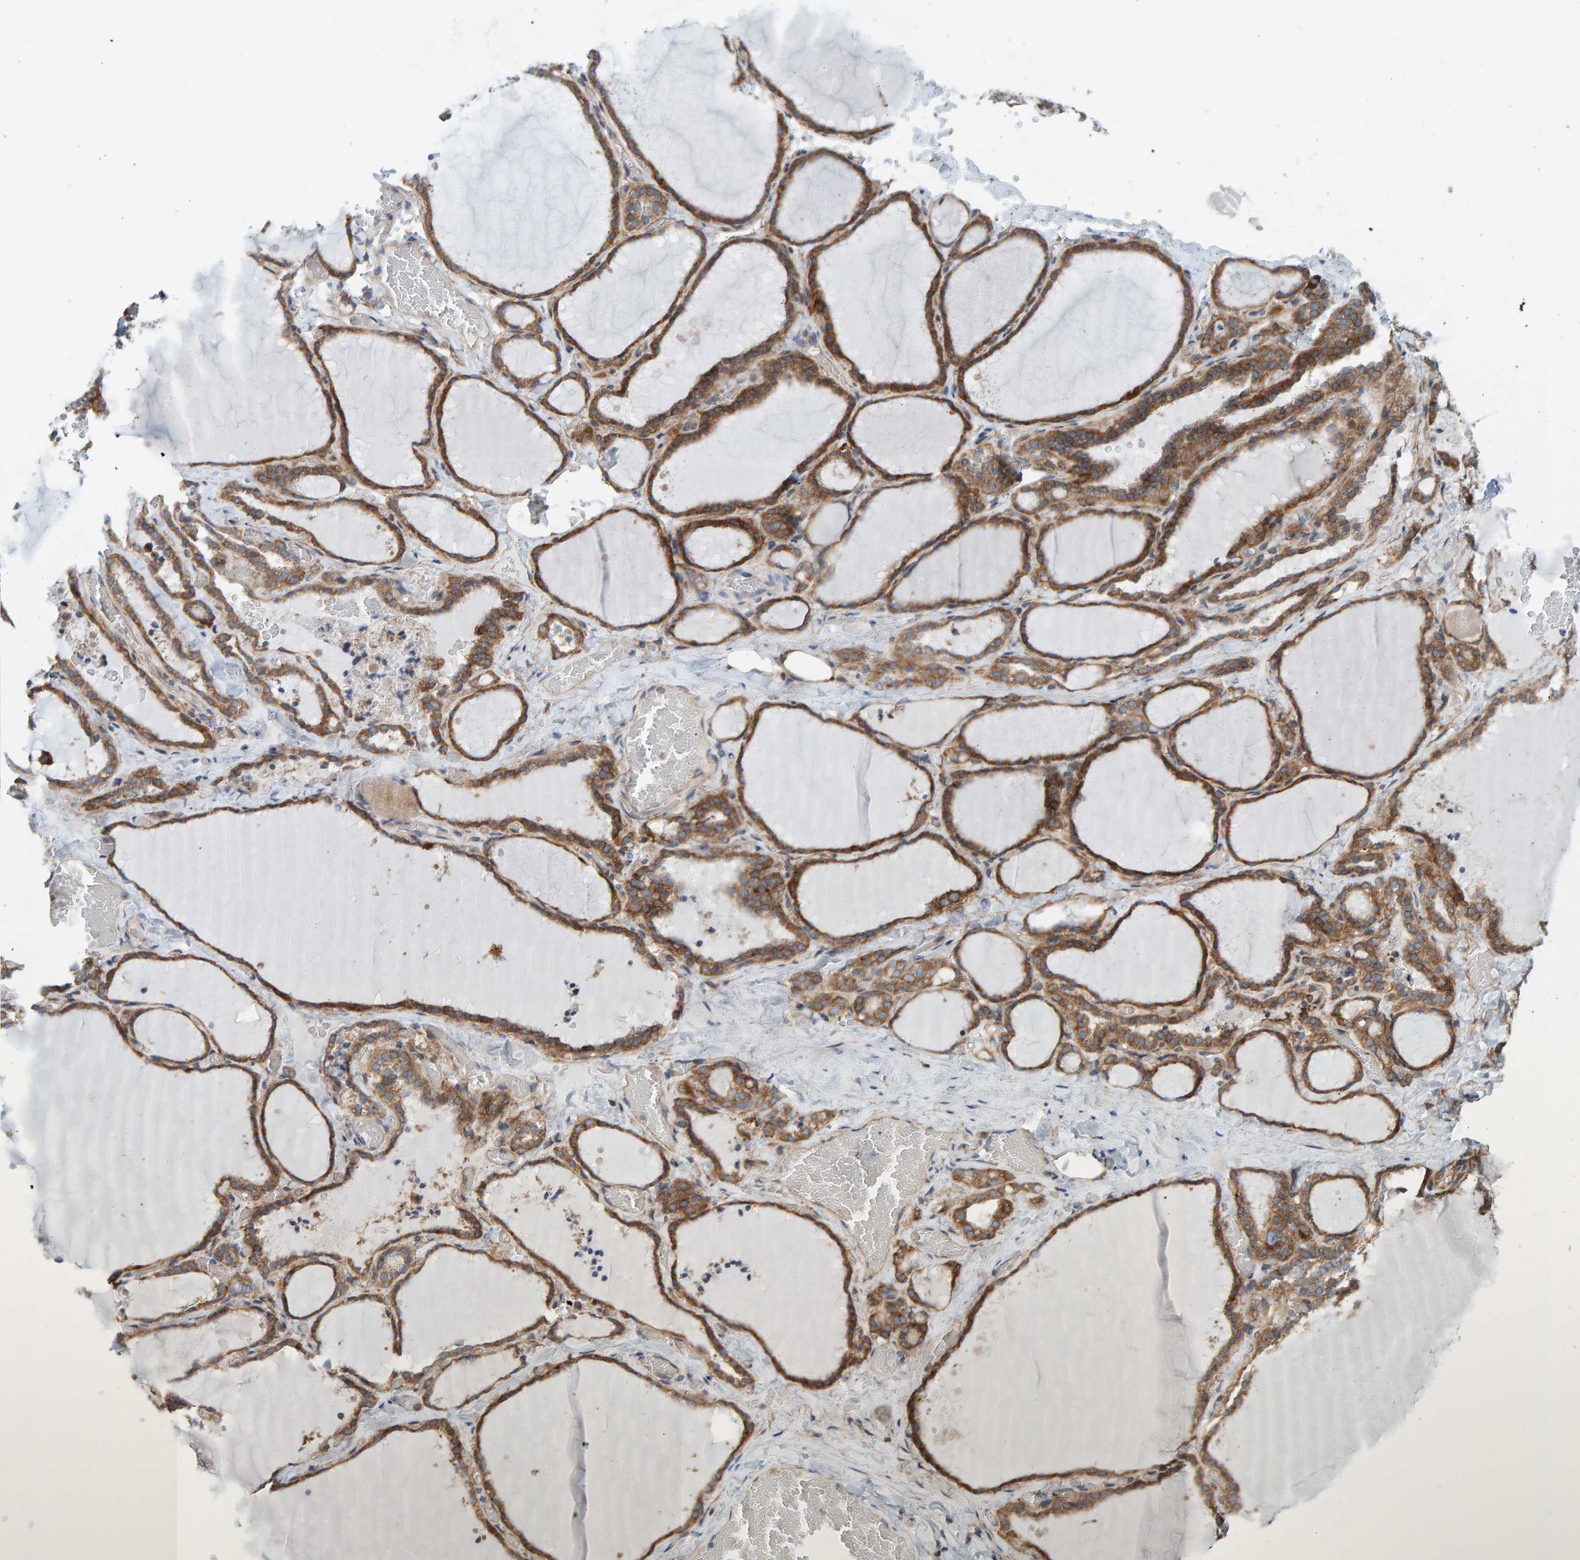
{"staining": {"intensity": "moderate", "quantity": ">75%", "location": "cytoplasmic/membranous"}, "tissue": "thyroid gland", "cell_type": "Glandular cells", "image_type": "normal", "snomed": [{"axis": "morphology", "description": "Normal tissue, NOS"}, {"axis": "topography", "description": "Thyroid gland"}], "caption": "A histopathology image showing moderate cytoplasmic/membranous positivity in about >75% of glandular cells in unremarkable thyroid gland, as visualized by brown immunohistochemical staining.", "gene": "RGP1", "patient": {"sex": "female", "age": 22}}